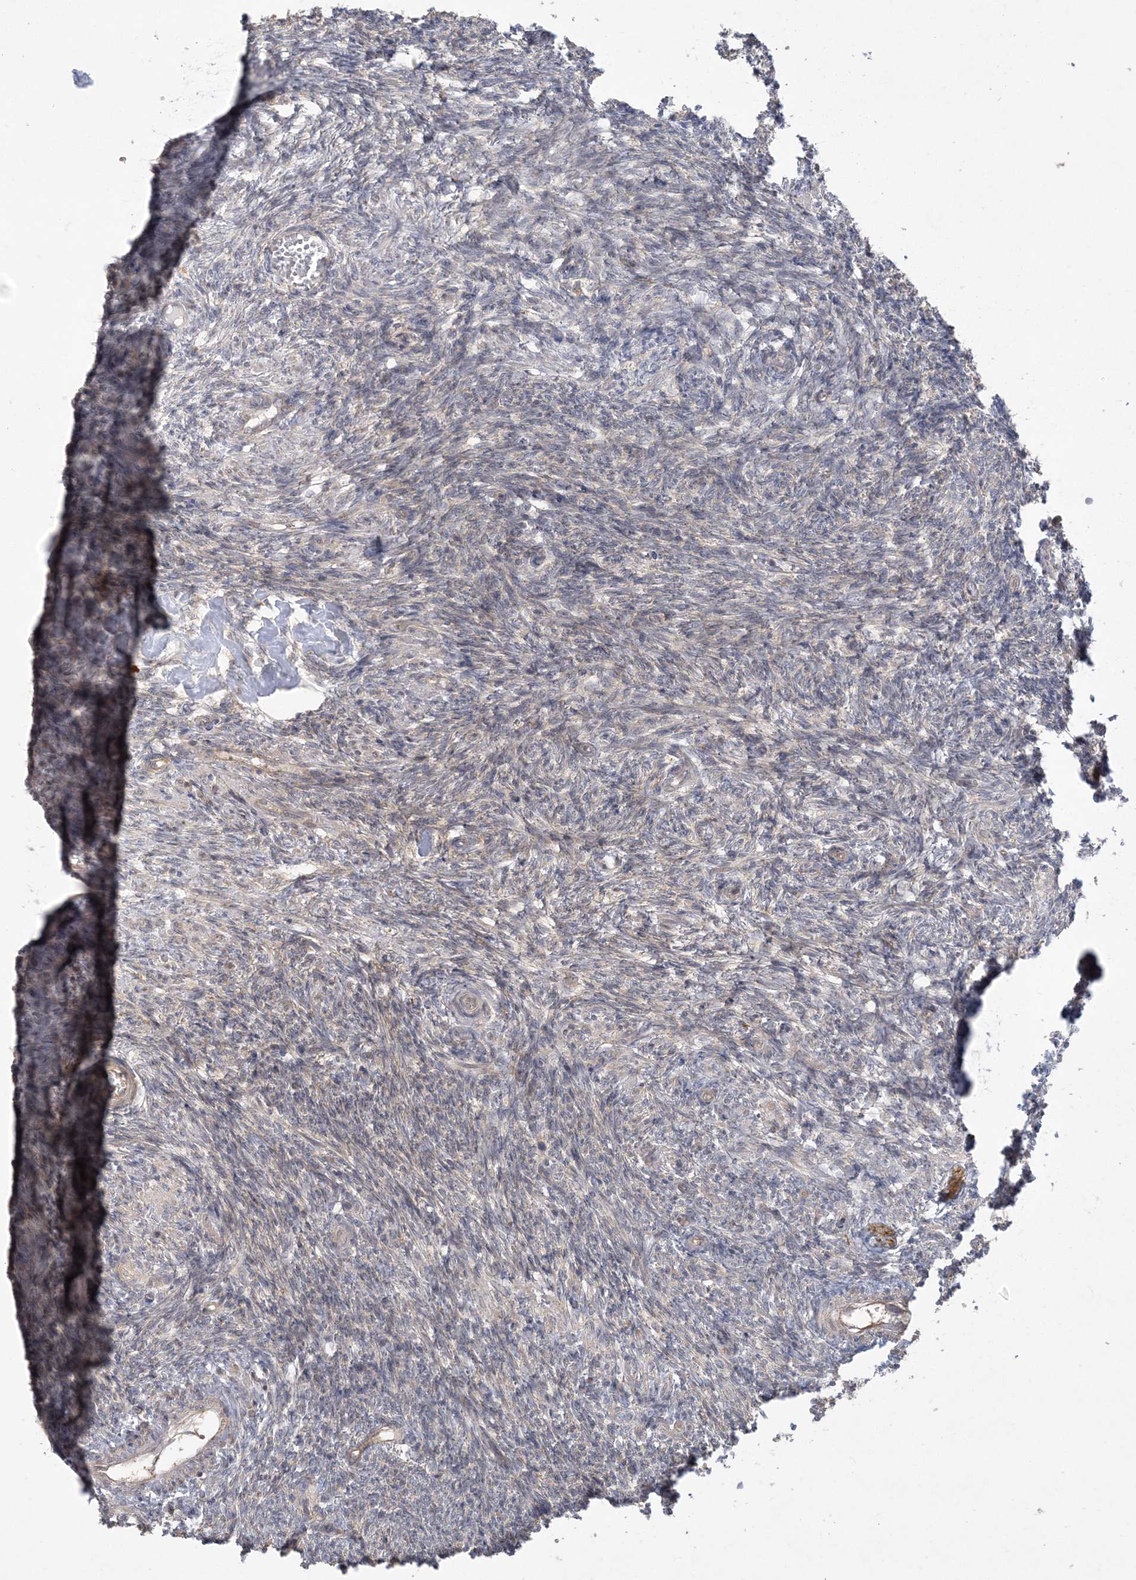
{"staining": {"intensity": "weak", "quantity": "<25%", "location": "cytoplasmic/membranous"}, "tissue": "ovary", "cell_type": "Ovarian stroma cells", "image_type": "normal", "snomed": [{"axis": "morphology", "description": "Normal tissue, NOS"}, {"axis": "topography", "description": "Ovary"}], "caption": "The immunohistochemistry (IHC) micrograph has no significant positivity in ovarian stroma cells of ovary.", "gene": "ZC3H6", "patient": {"sex": "female", "age": 27}}